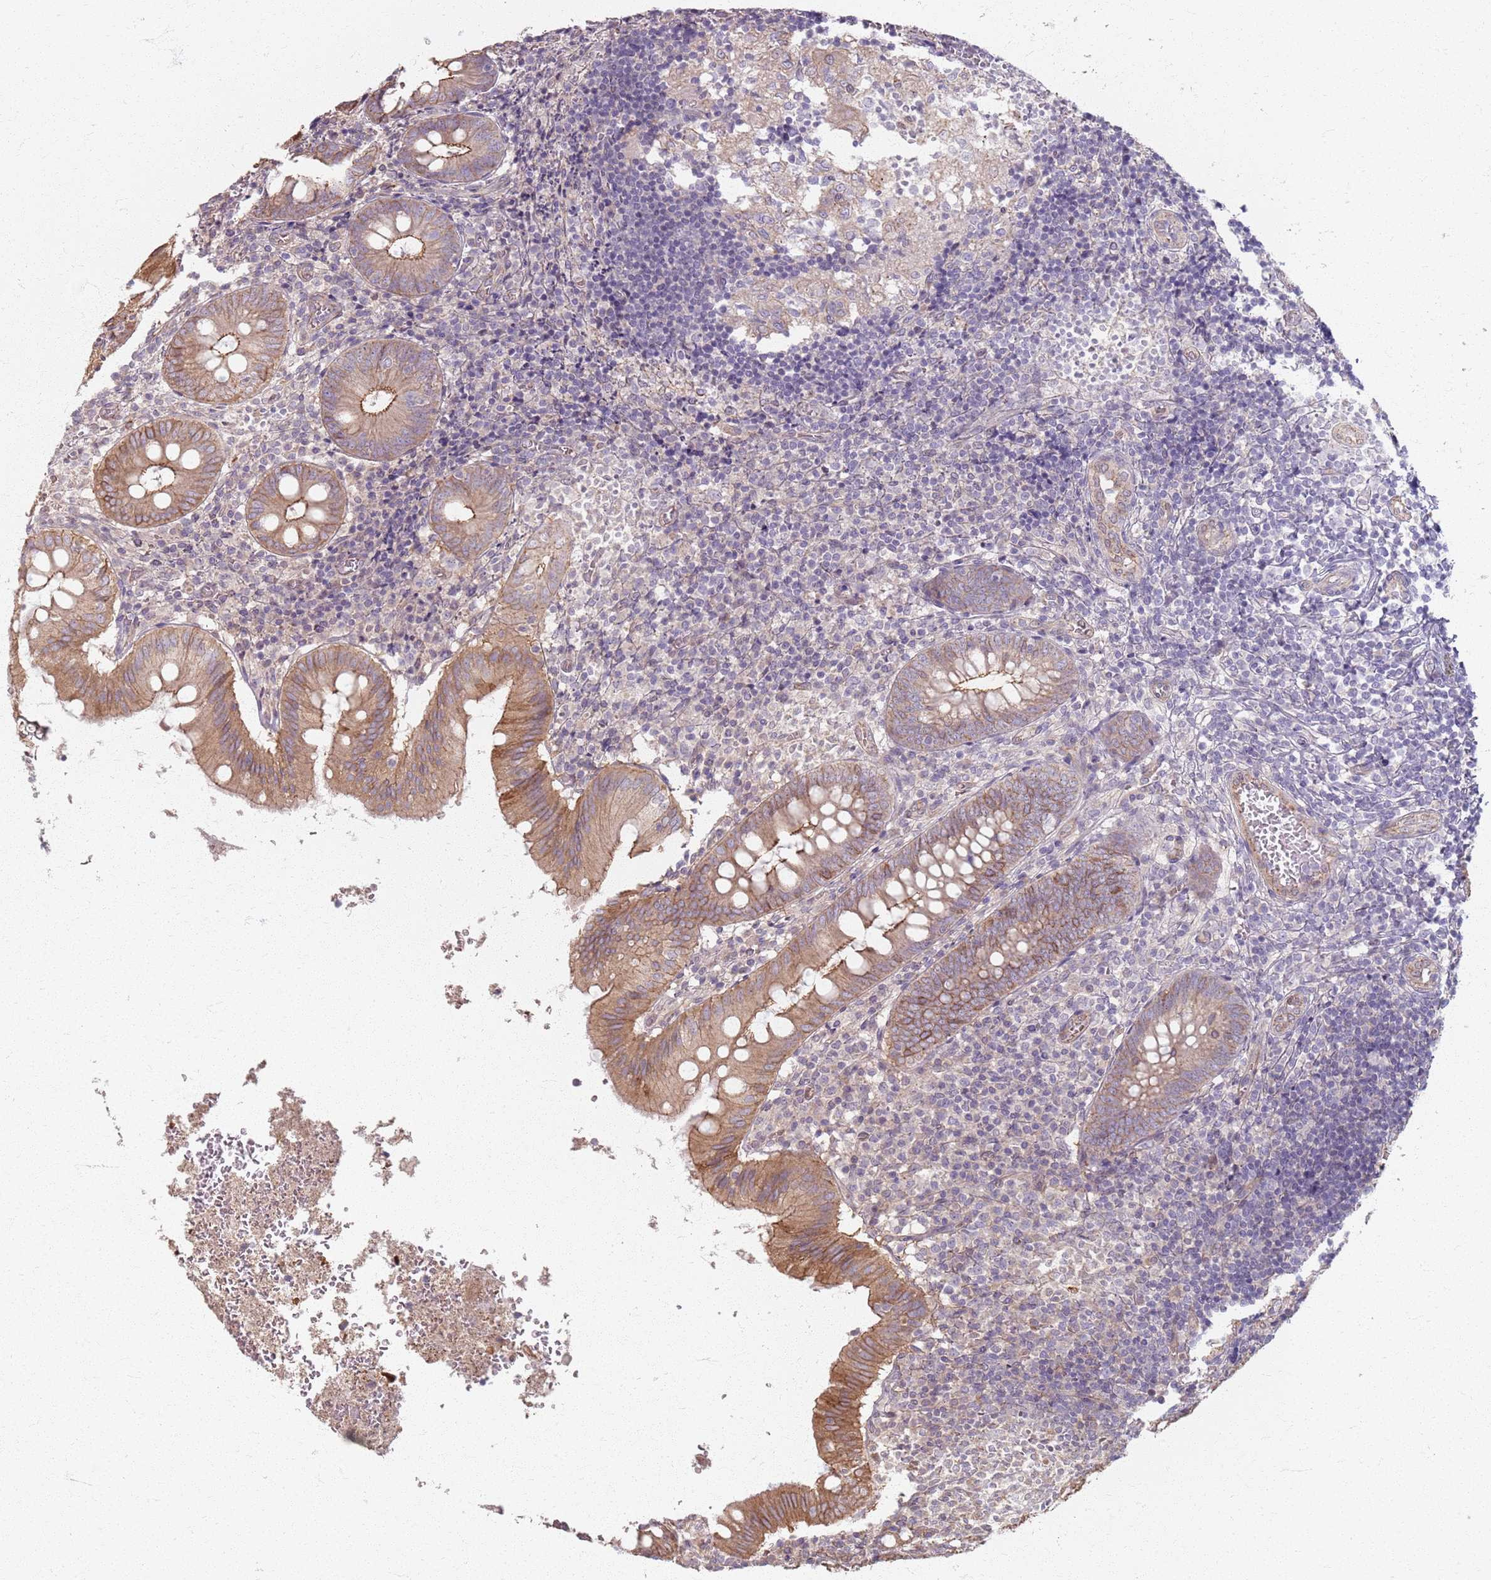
{"staining": {"intensity": "moderate", "quantity": ">75%", "location": "cytoplasmic/membranous"}, "tissue": "appendix", "cell_type": "Glandular cells", "image_type": "normal", "snomed": [{"axis": "morphology", "description": "Normal tissue, NOS"}, {"axis": "topography", "description": "Appendix"}], "caption": "Protein staining by immunohistochemistry (IHC) exhibits moderate cytoplasmic/membranous staining in about >75% of glandular cells in normal appendix.", "gene": "KCNA5", "patient": {"sex": "male", "age": 8}}